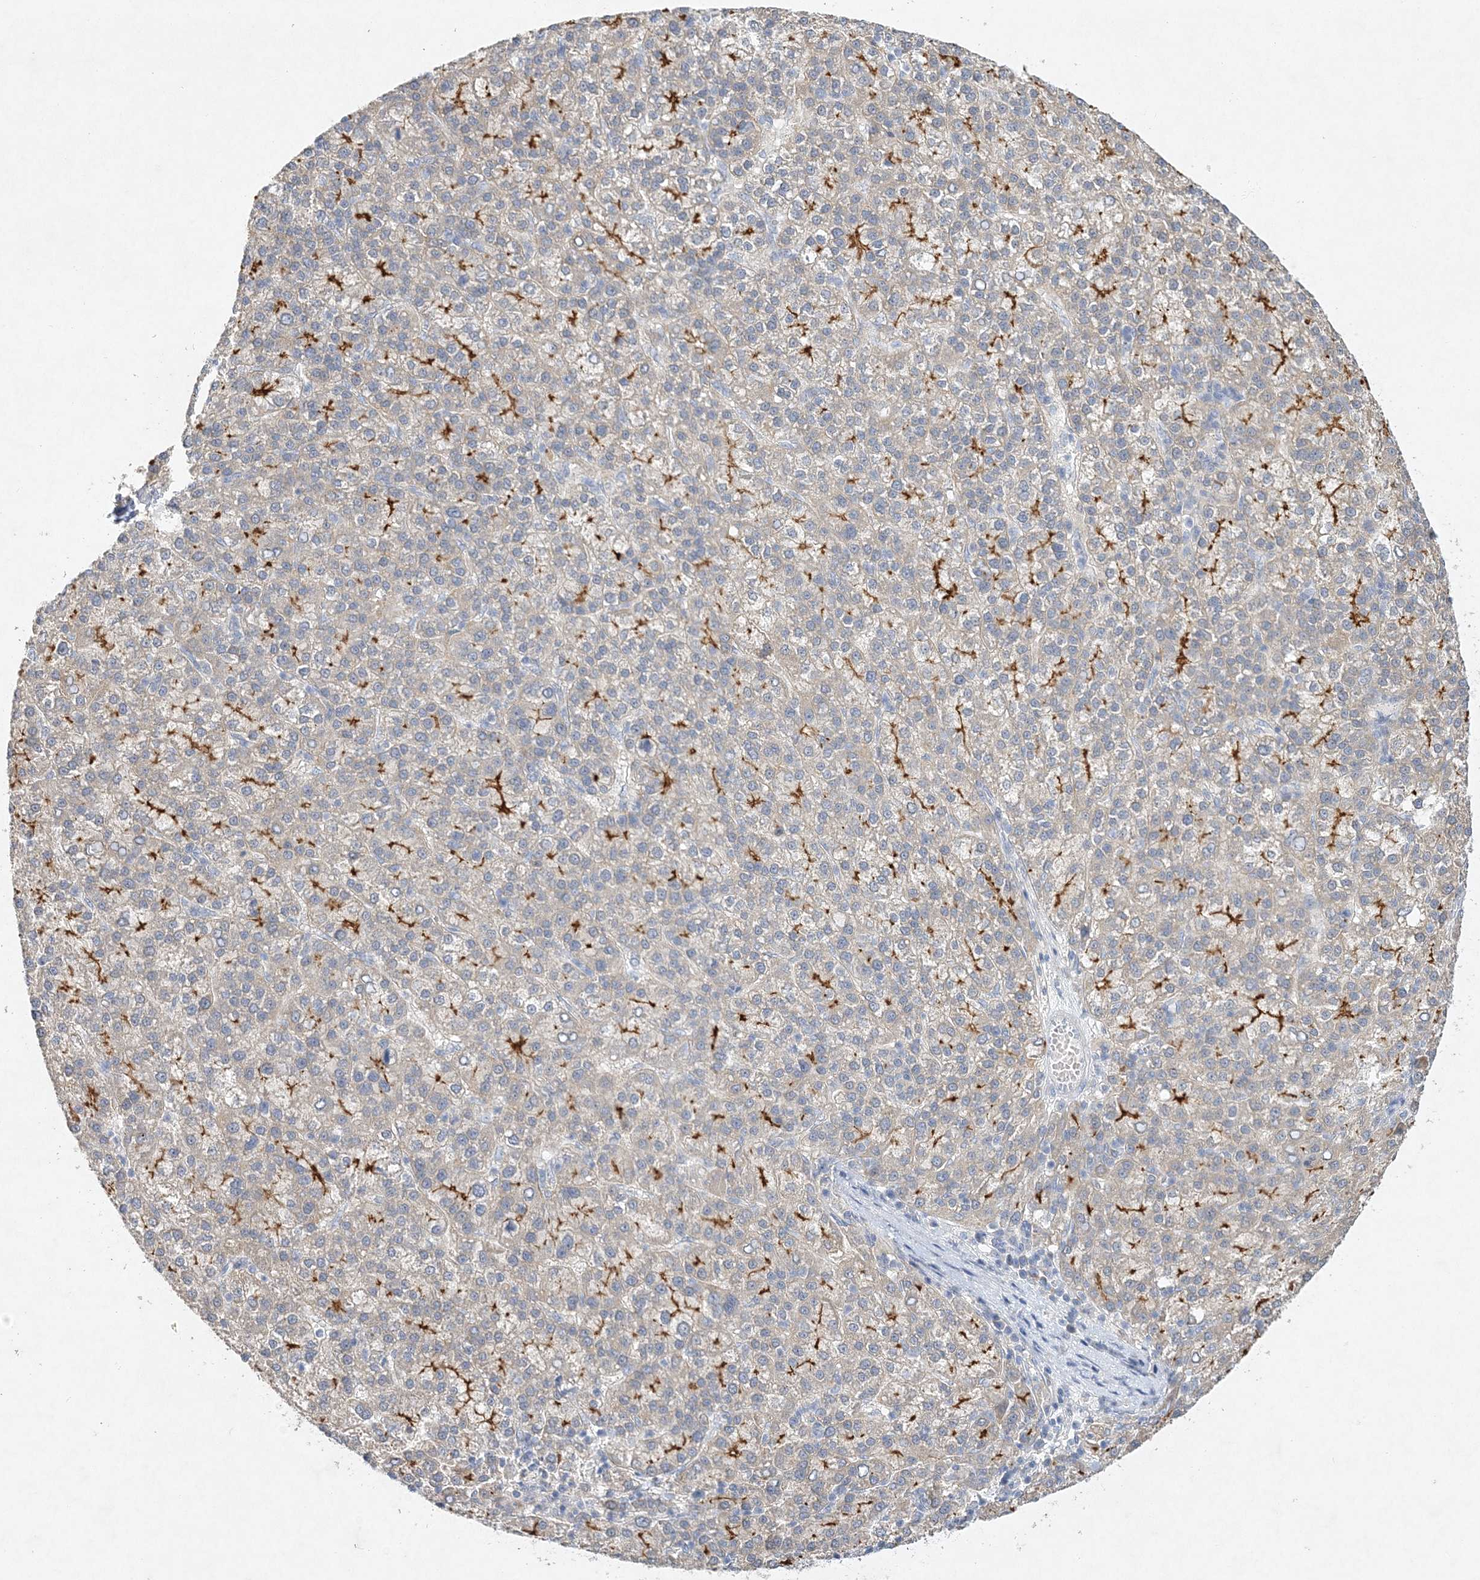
{"staining": {"intensity": "strong", "quantity": "<25%", "location": "cytoplasmic/membranous"}, "tissue": "liver cancer", "cell_type": "Tumor cells", "image_type": "cancer", "snomed": [{"axis": "morphology", "description": "Carcinoma, Hepatocellular, NOS"}, {"axis": "topography", "description": "Liver"}], "caption": "Immunohistochemical staining of human liver cancer (hepatocellular carcinoma) displays medium levels of strong cytoplasmic/membranous expression in approximately <25% of tumor cells.", "gene": "MAT2B", "patient": {"sex": "female", "age": 58}}